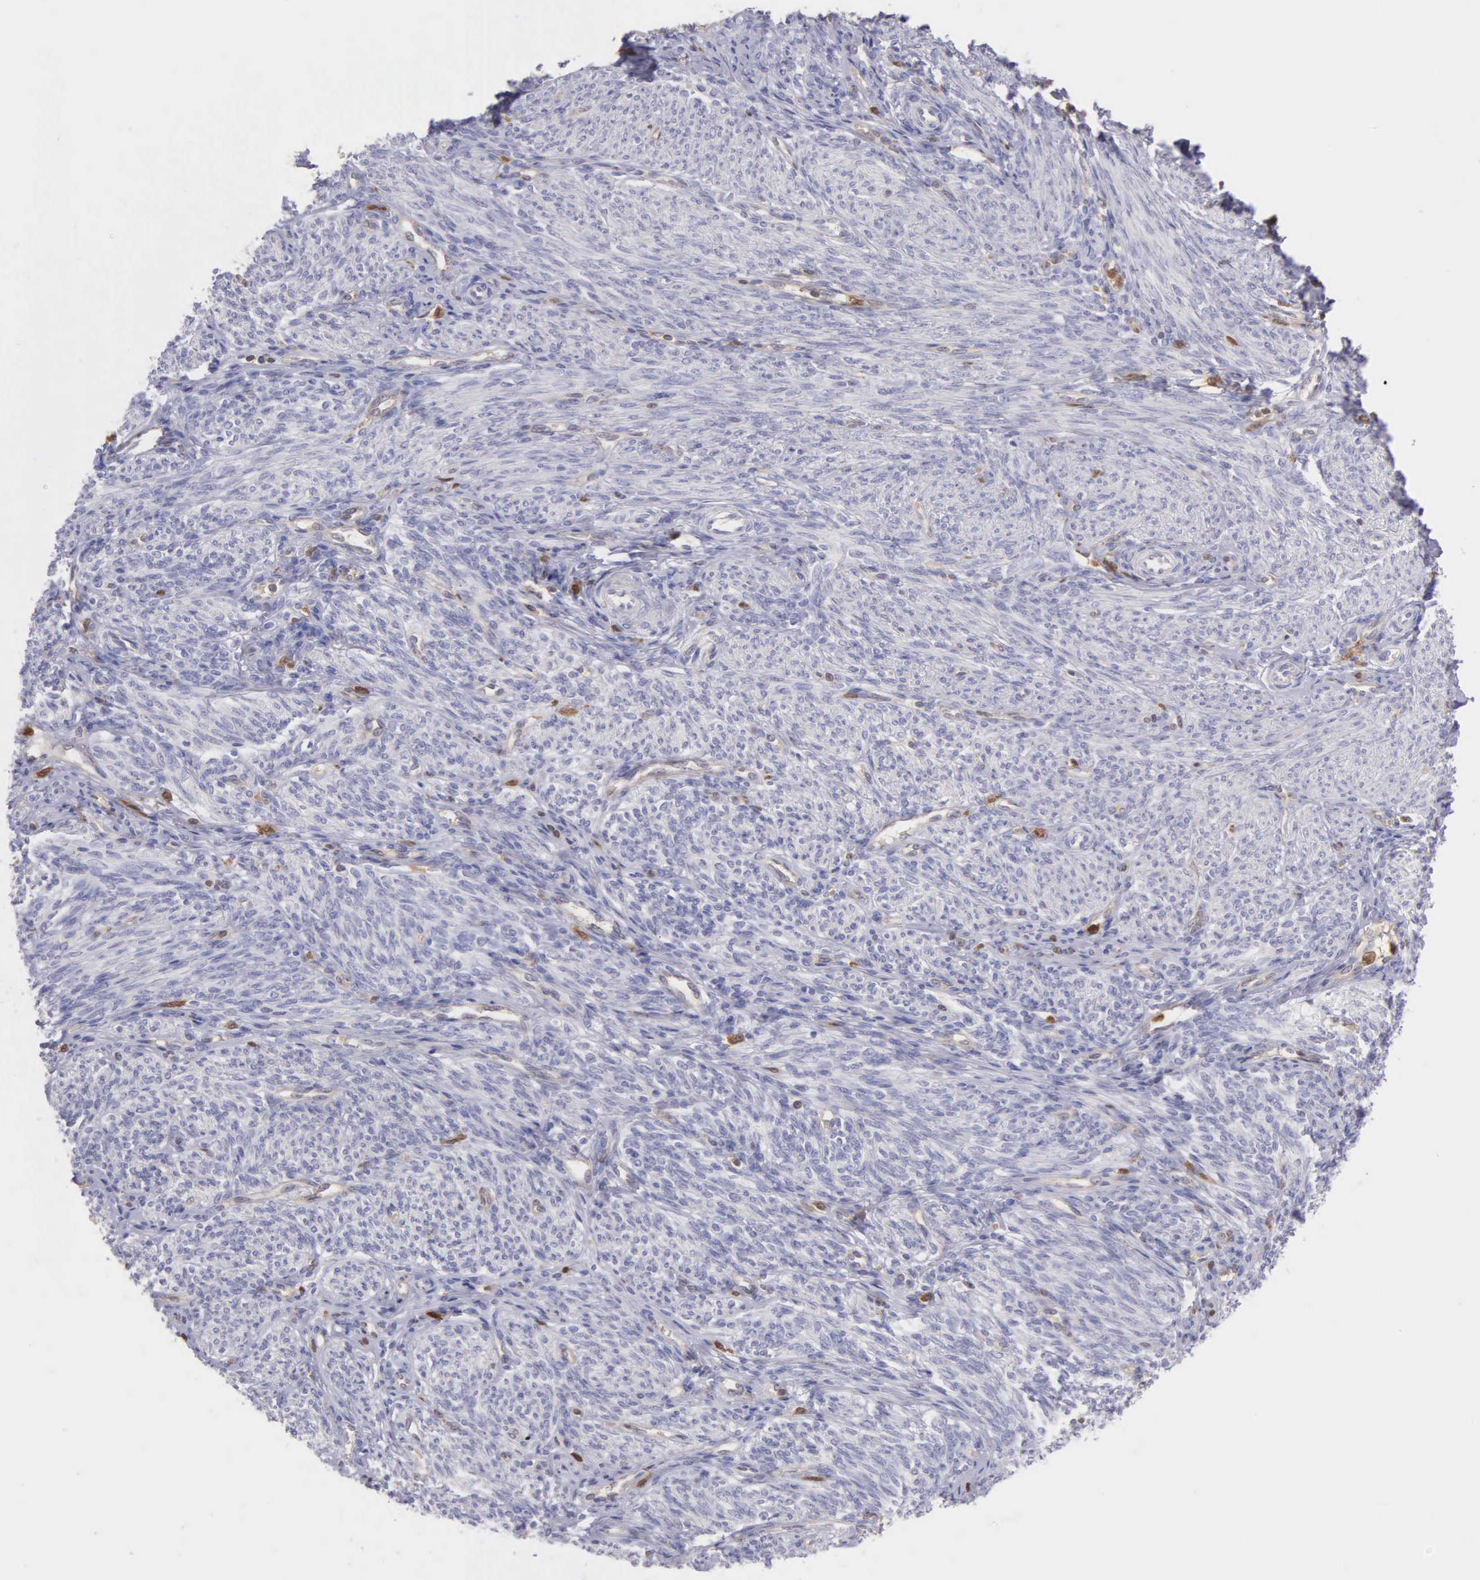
{"staining": {"intensity": "negative", "quantity": "none", "location": "none"}, "tissue": "endometrium", "cell_type": "Cells in endometrial stroma", "image_type": "normal", "snomed": [{"axis": "morphology", "description": "Normal tissue, NOS"}, {"axis": "topography", "description": "Endometrium"}], "caption": "Immunohistochemistry (IHC) of benign endometrium exhibits no staining in cells in endometrial stroma.", "gene": "BID", "patient": {"sex": "female", "age": 82}}